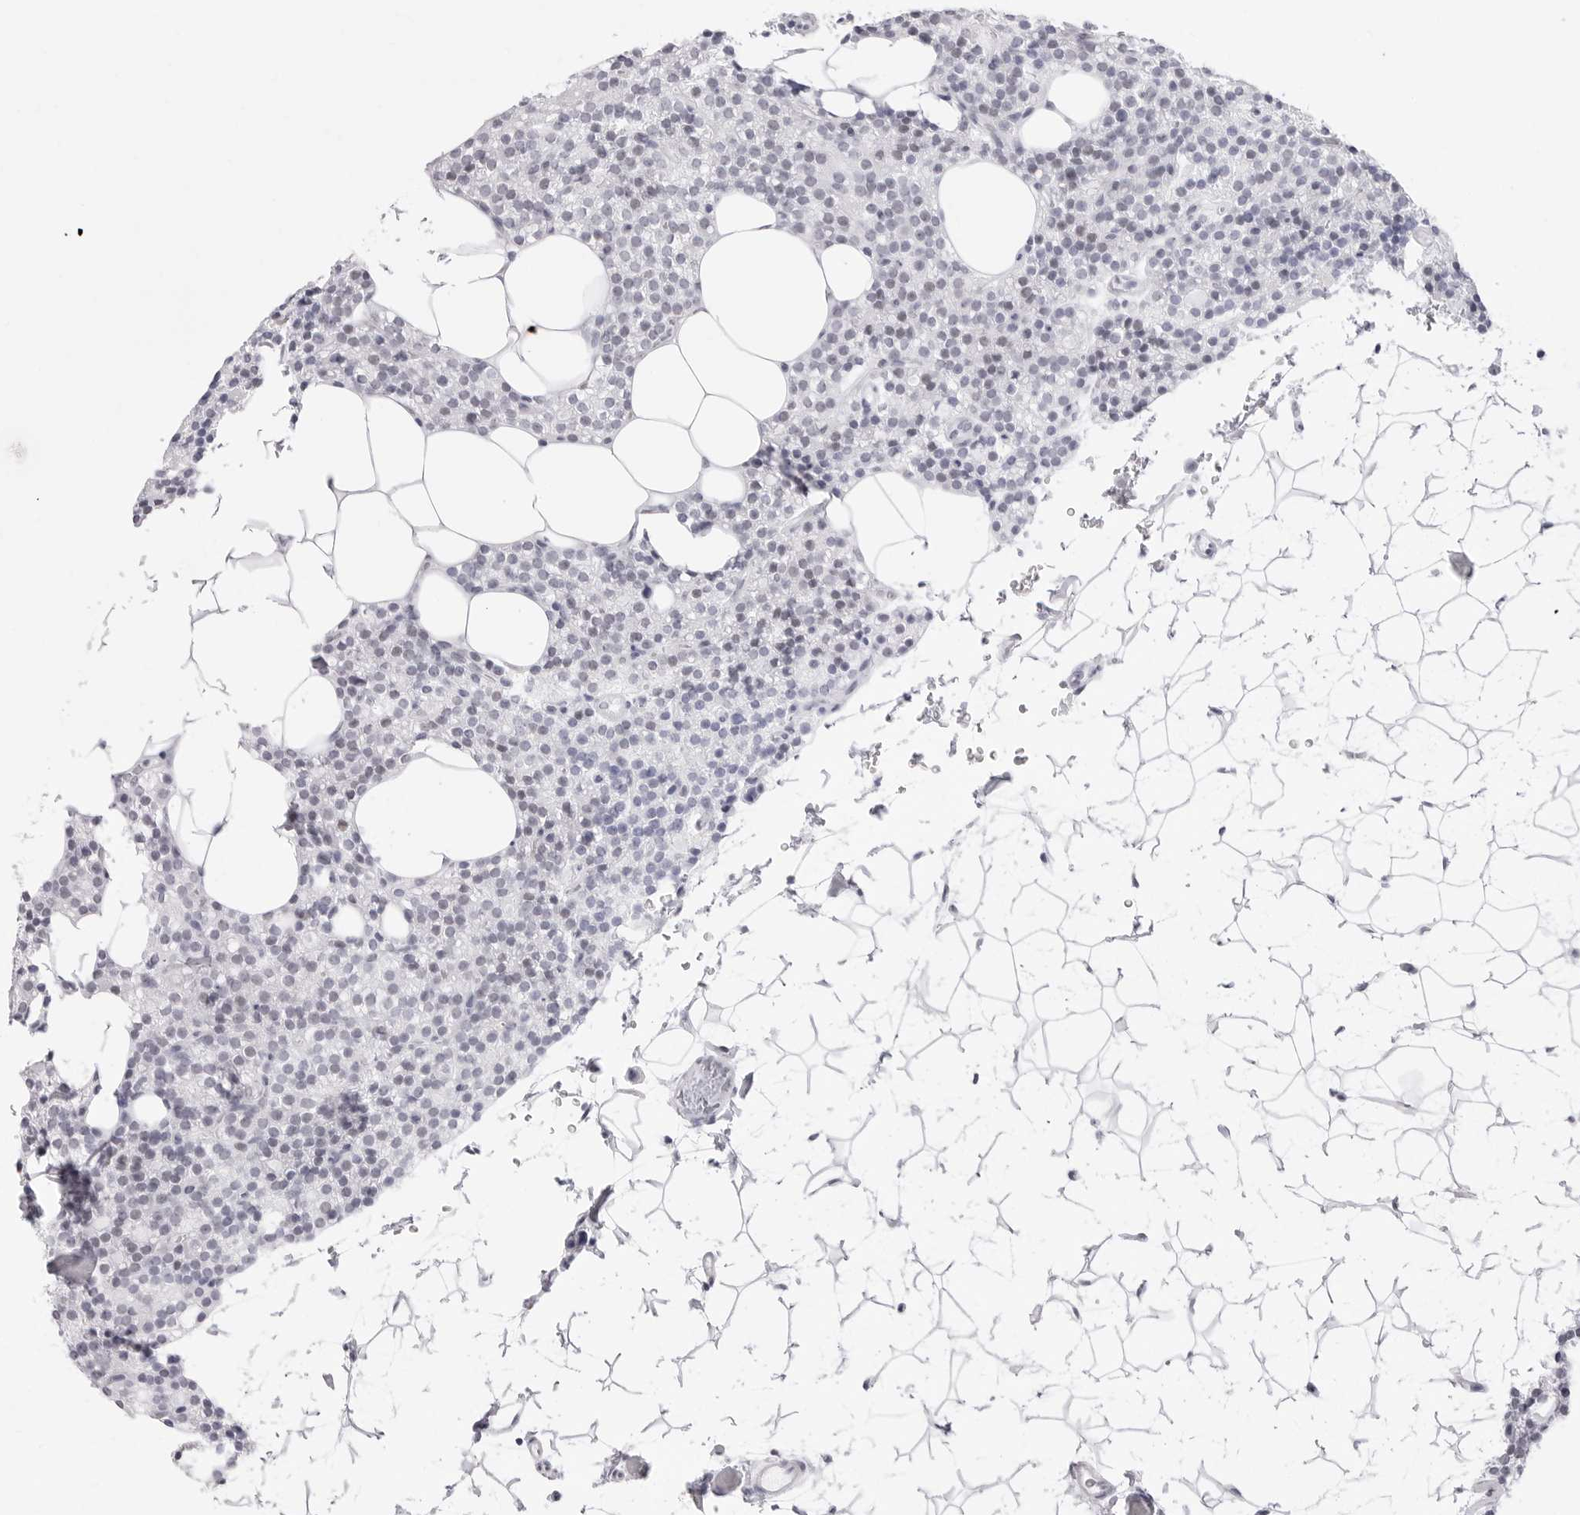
{"staining": {"intensity": "weak", "quantity": "<25%", "location": "nuclear"}, "tissue": "parathyroid gland", "cell_type": "Glandular cells", "image_type": "normal", "snomed": [{"axis": "morphology", "description": "Normal tissue, NOS"}, {"axis": "topography", "description": "Parathyroid gland"}], "caption": "Immunohistochemistry micrograph of normal human parathyroid gland stained for a protein (brown), which demonstrates no positivity in glandular cells. The staining was performed using DAB to visualize the protein expression in brown, while the nuclei were stained in blue with hematoxylin (Magnification: 20x).", "gene": "NASP", "patient": {"sex": "female", "age": 56}}